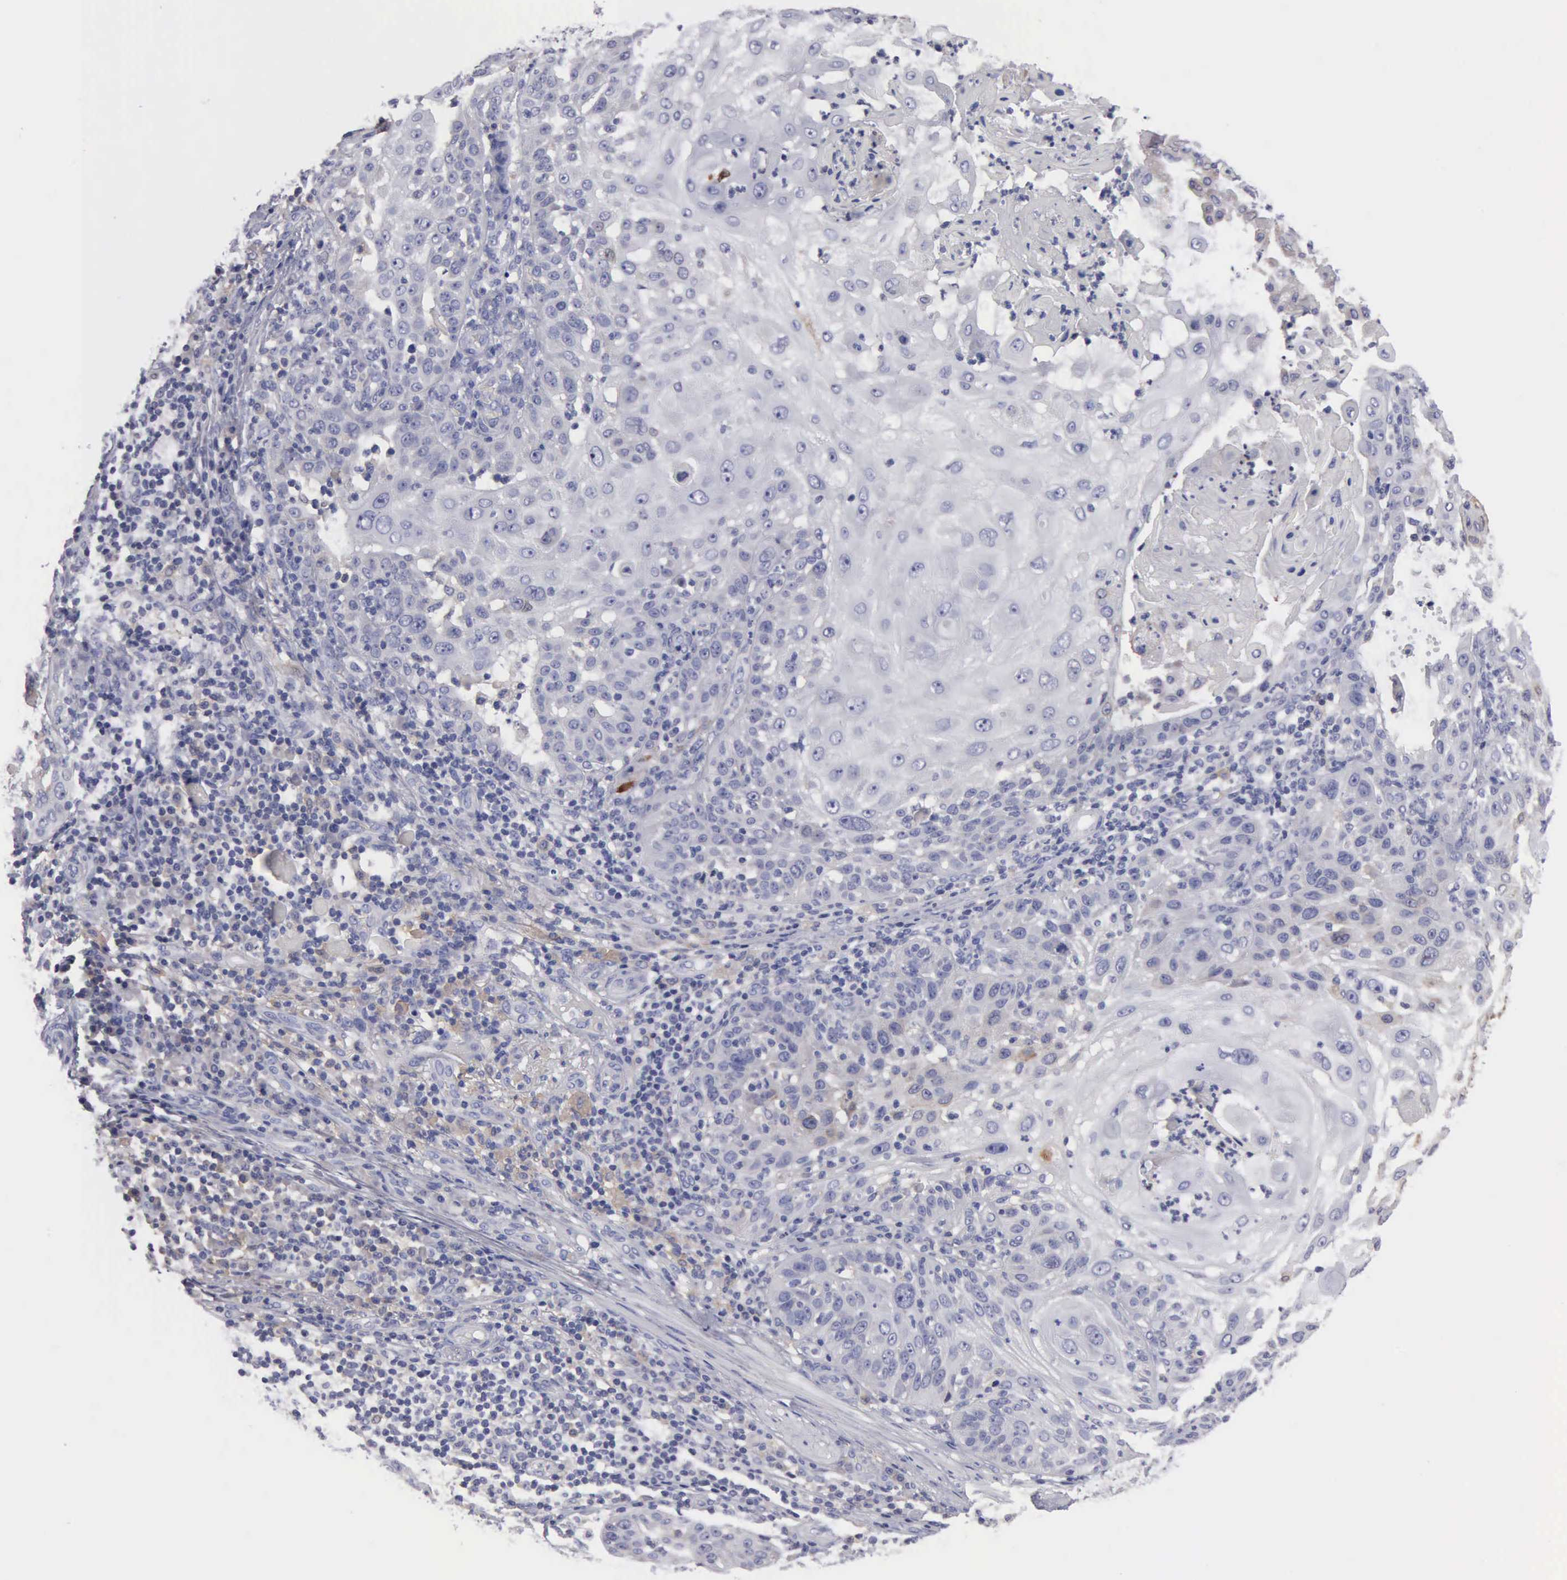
{"staining": {"intensity": "negative", "quantity": "none", "location": "none"}, "tissue": "skin cancer", "cell_type": "Tumor cells", "image_type": "cancer", "snomed": [{"axis": "morphology", "description": "Squamous cell carcinoma, NOS"}, {"axis": "topography", "description": "Skin"}], "caption": "Tumor cells show no significant positivity in skin cancer (squamous cell carcinoma).", "gene": "PTGS2", "patient": {"sex": "female", "age": 89}}